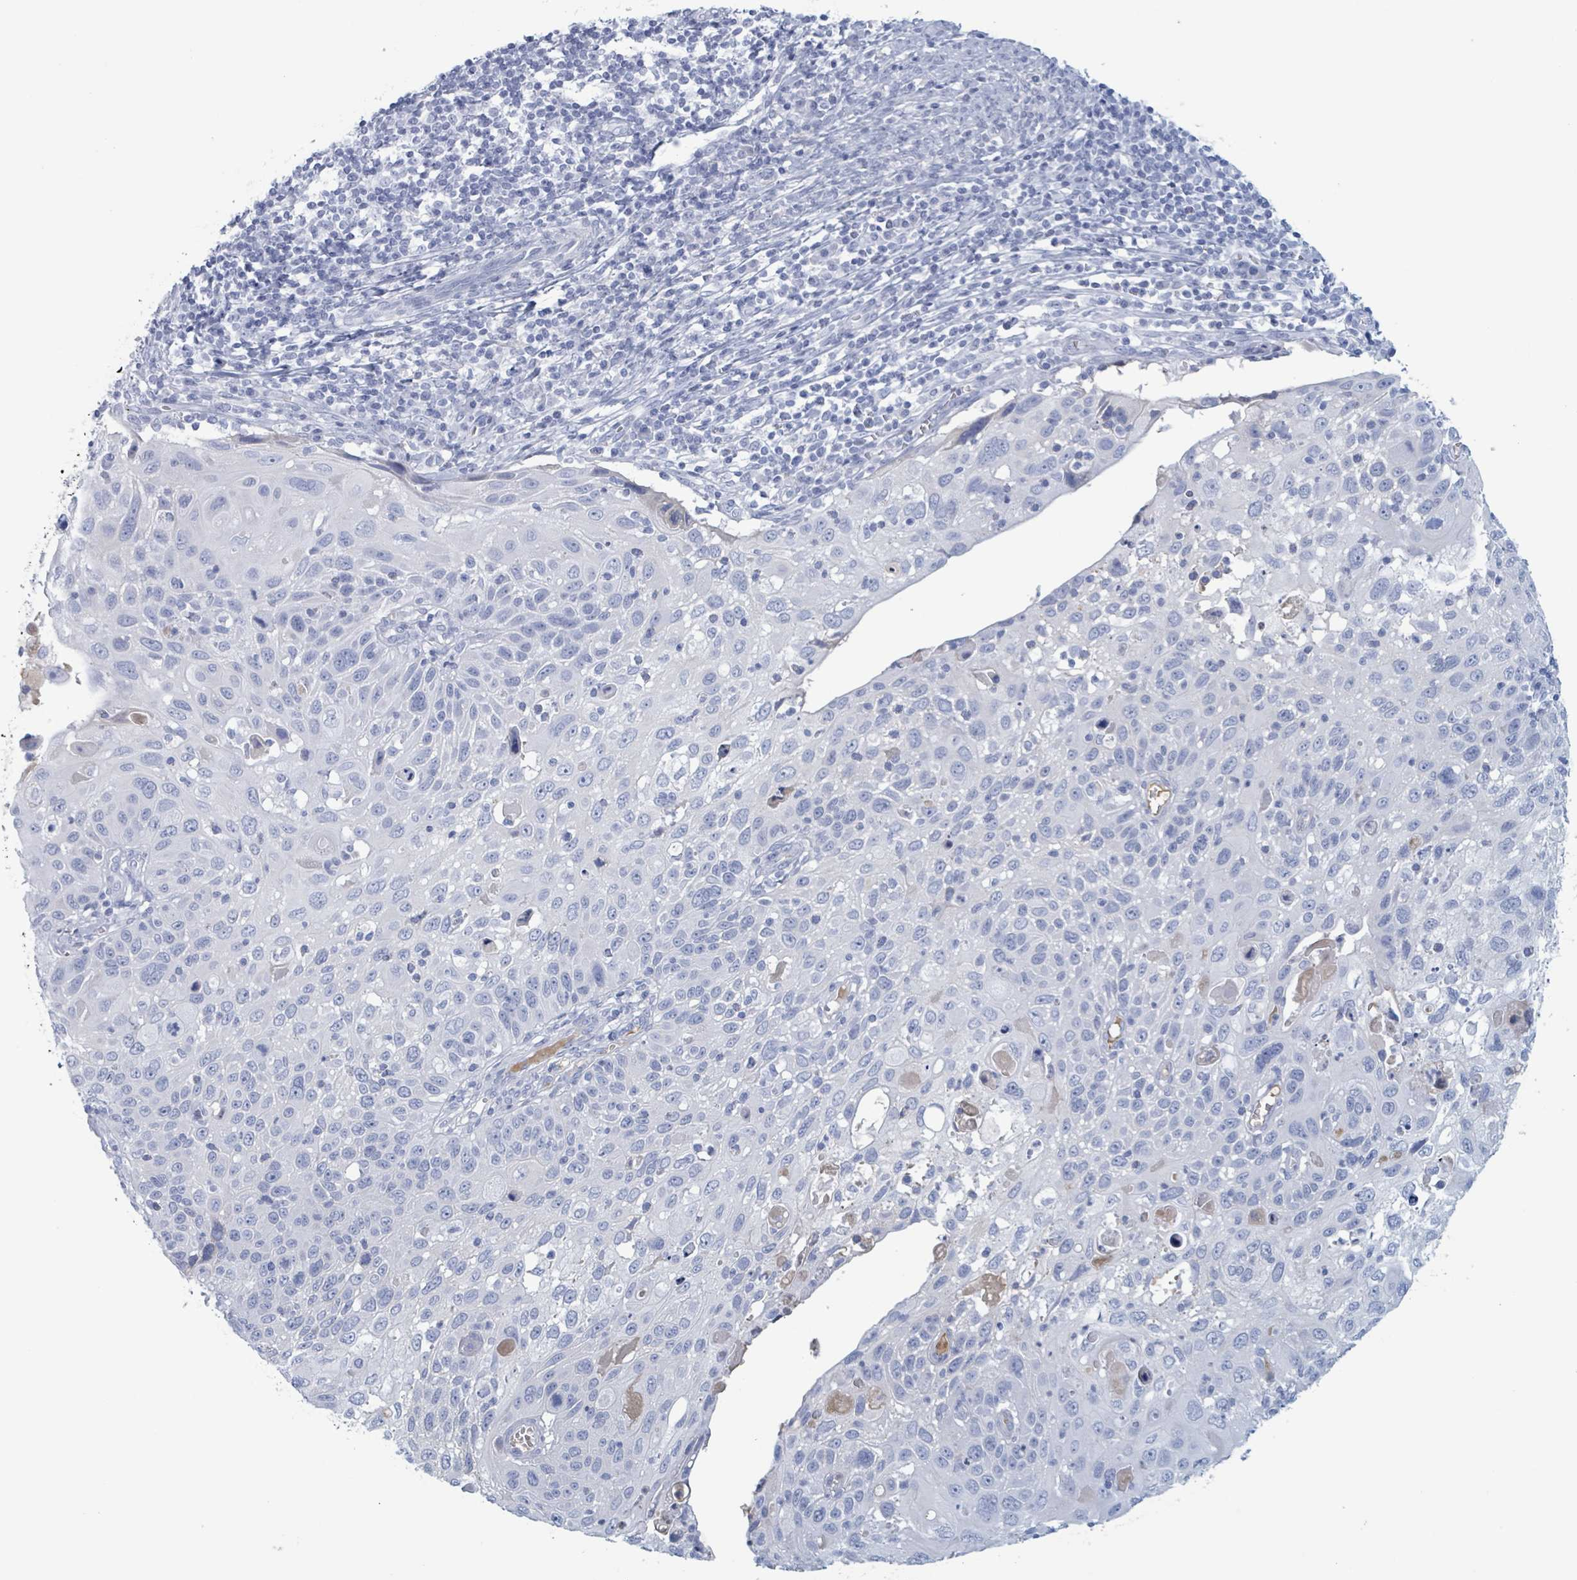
{"staining": {"intensity": "negative", "quantity": "none", "location": "none"}, "tissue": "cervical cancer", "cell_type": "Tumor cells", "image_type": "cancer", "snomed": [{"axis": "morphology", "description": "Squamous cell carcinoma, NOS"}, {"axis": "topography", "description": "Cervix"}], "caption": "Tumor cells show no significant expression in cervical cancer. (Brightfield microscopy of DAB immunohistochemistry (IHC) at high magnification).", "gene": "KLK4", "patient": {"sex": "female", "age": 70}}